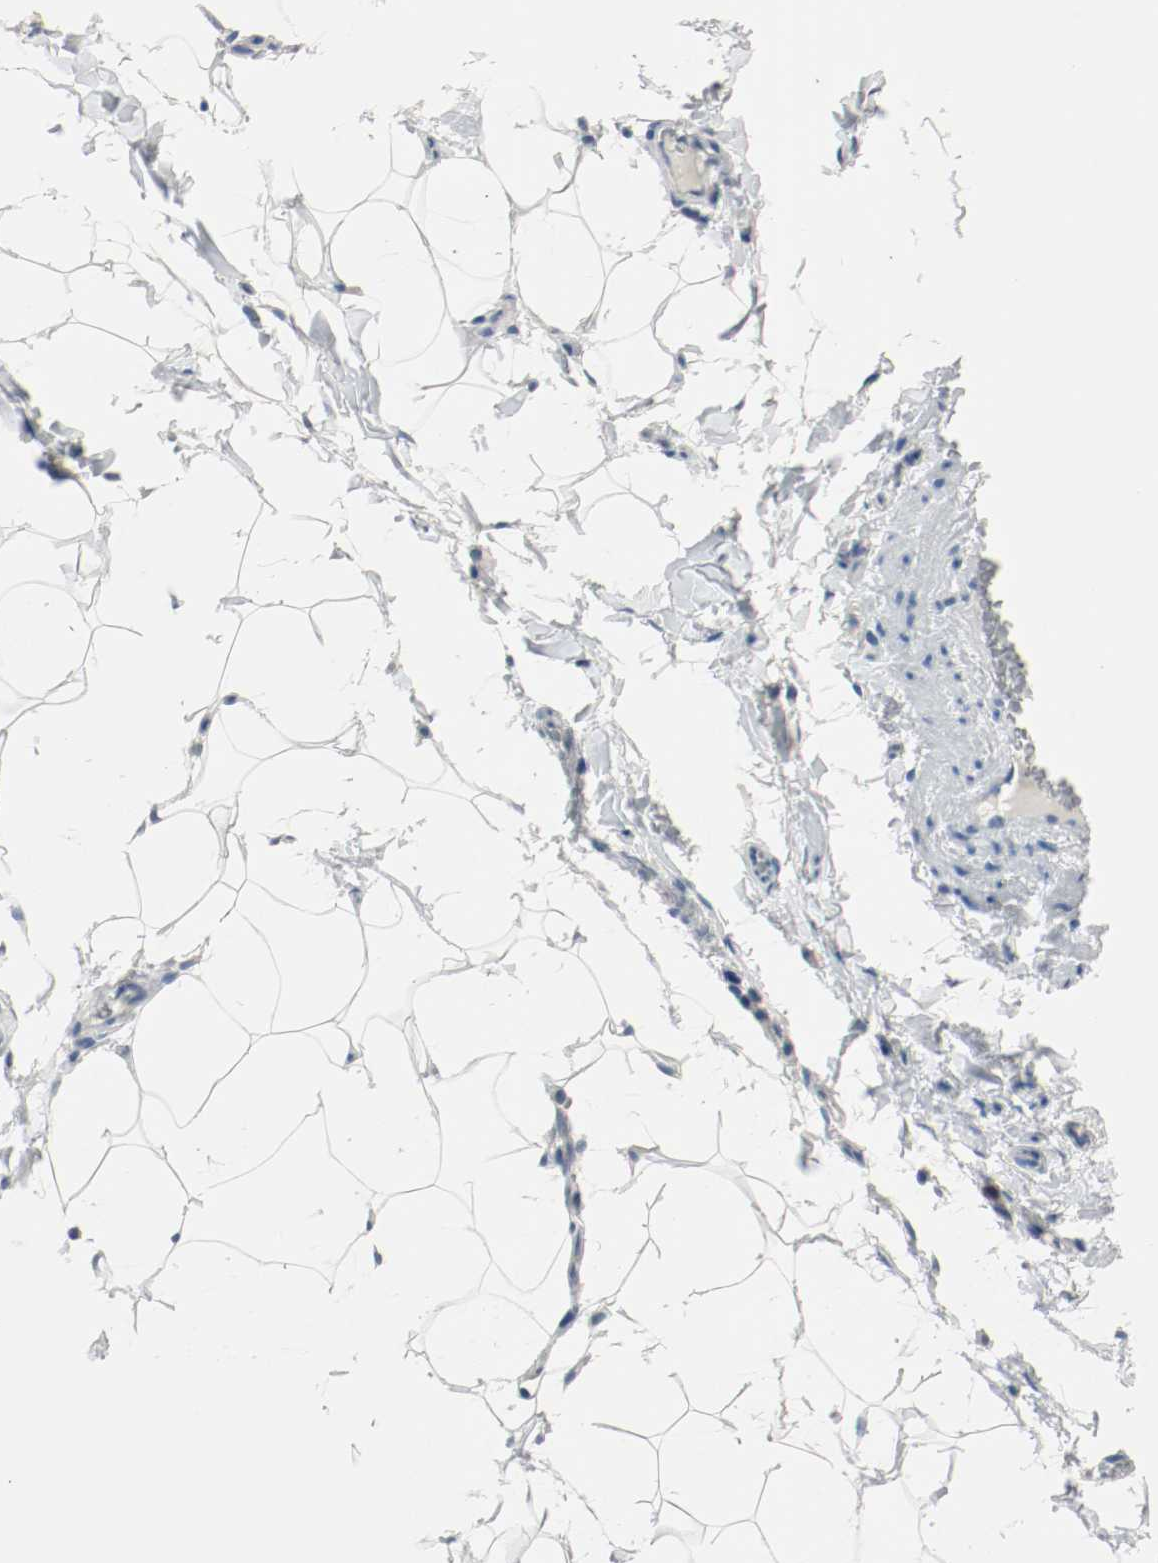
{"staining": {"intensity": "weak", "quantity": "<25%", "location": "cytoplasmic/membranous"}, "tissue": "adipose tissue", "cell_type": "Adipocytes", "image_type": "normal", "snomed": [{"axis": "morphology", "description": "Normal tissue, NOS"}, {"axis": "topography", "description": "Vascular tissue"}], "caption": "Immunohistochemical staining of benign human adipose tissue displays no significant positivity in adipocytes.", "gene": "LAMB1", "patient": {"sex": "male", "age": 41}}